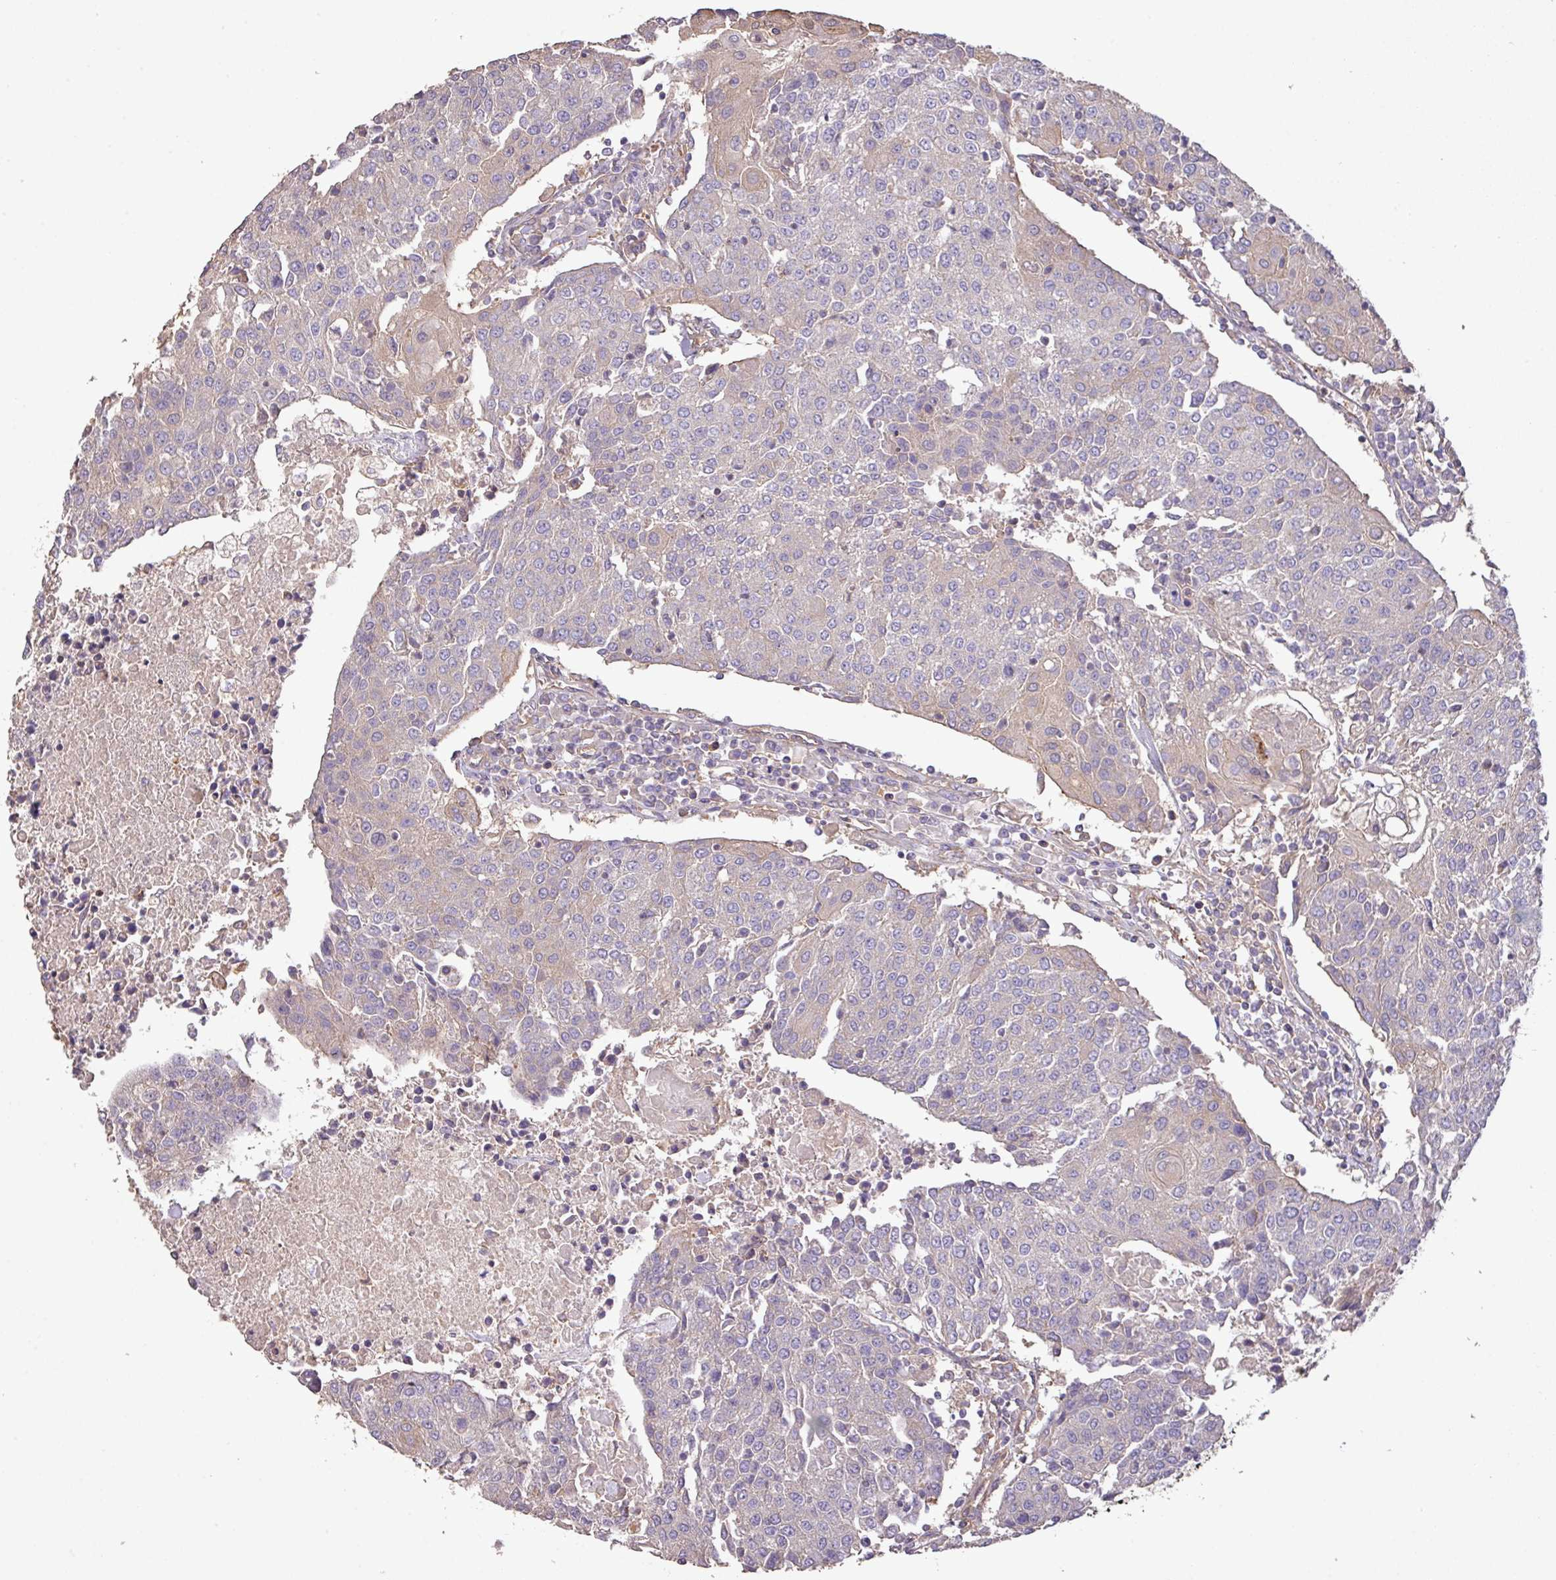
{"staining": {"intensity": "negative", "quantity": "none", "location": "none"}, "tissue": "urothelial cancer", "cell_type": "Tumor cells", "image_type": "cancer", "snomed": [{"axis": "morphology", "description": "Urothelial carcinoma, High grade"}, {"axis": "topography", "description": "Urinary bladder"}], "caption": "This photomicrograph is of urothelial cancer stained with immunohistochemistry (IHC) to label a protein in brown with the nuclei are counter-stained blue. There is no staining in tumor cells.", "gene": "CALML4", "patient": {"sex": "female", "age": 85}}